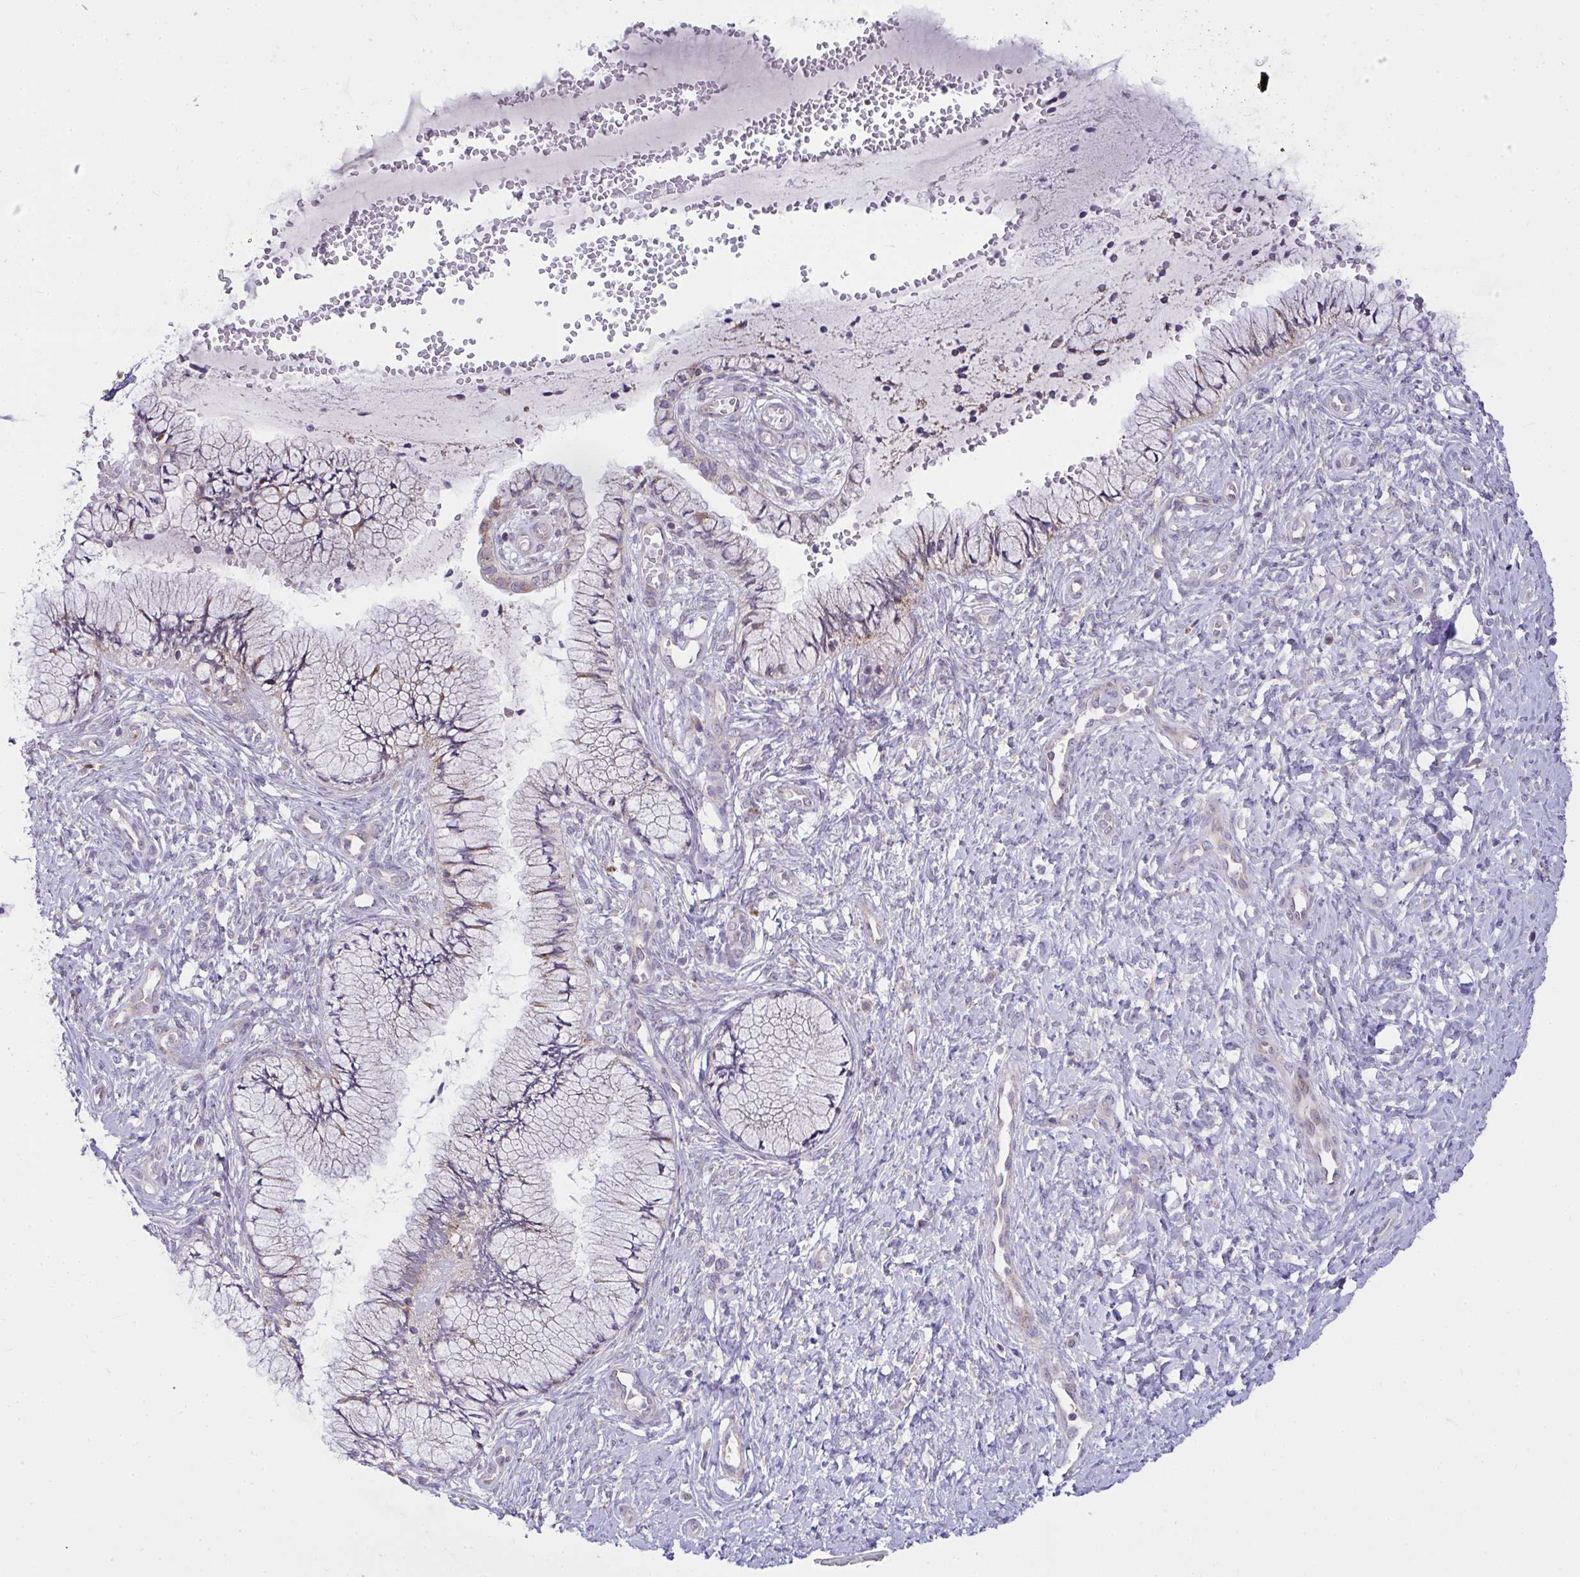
{"staining": {"intensity": "weak", "quantity": "<25%", "location": "cytoplasmic/membranous"}, "tissue": "cervix", "cell_type": "Glandular cells", "image_type": "normal", "snomed": [{"axis": "morphology", "description": "Normal tissue, NOS"}, {"axis": "topography", "description": "Cervix"}], "caption": "Glandular cells are negative for protein expression in benign human cervix. (Stains: DAB (3,3'-diaminobenzidine) immunohistochemistry (IHC) with hematoxylin counter stain, Microscopy: brightfield microscopy at high magnification).", "gene": "SRRM4", "patient": {"sex": "female", "age": 37}}